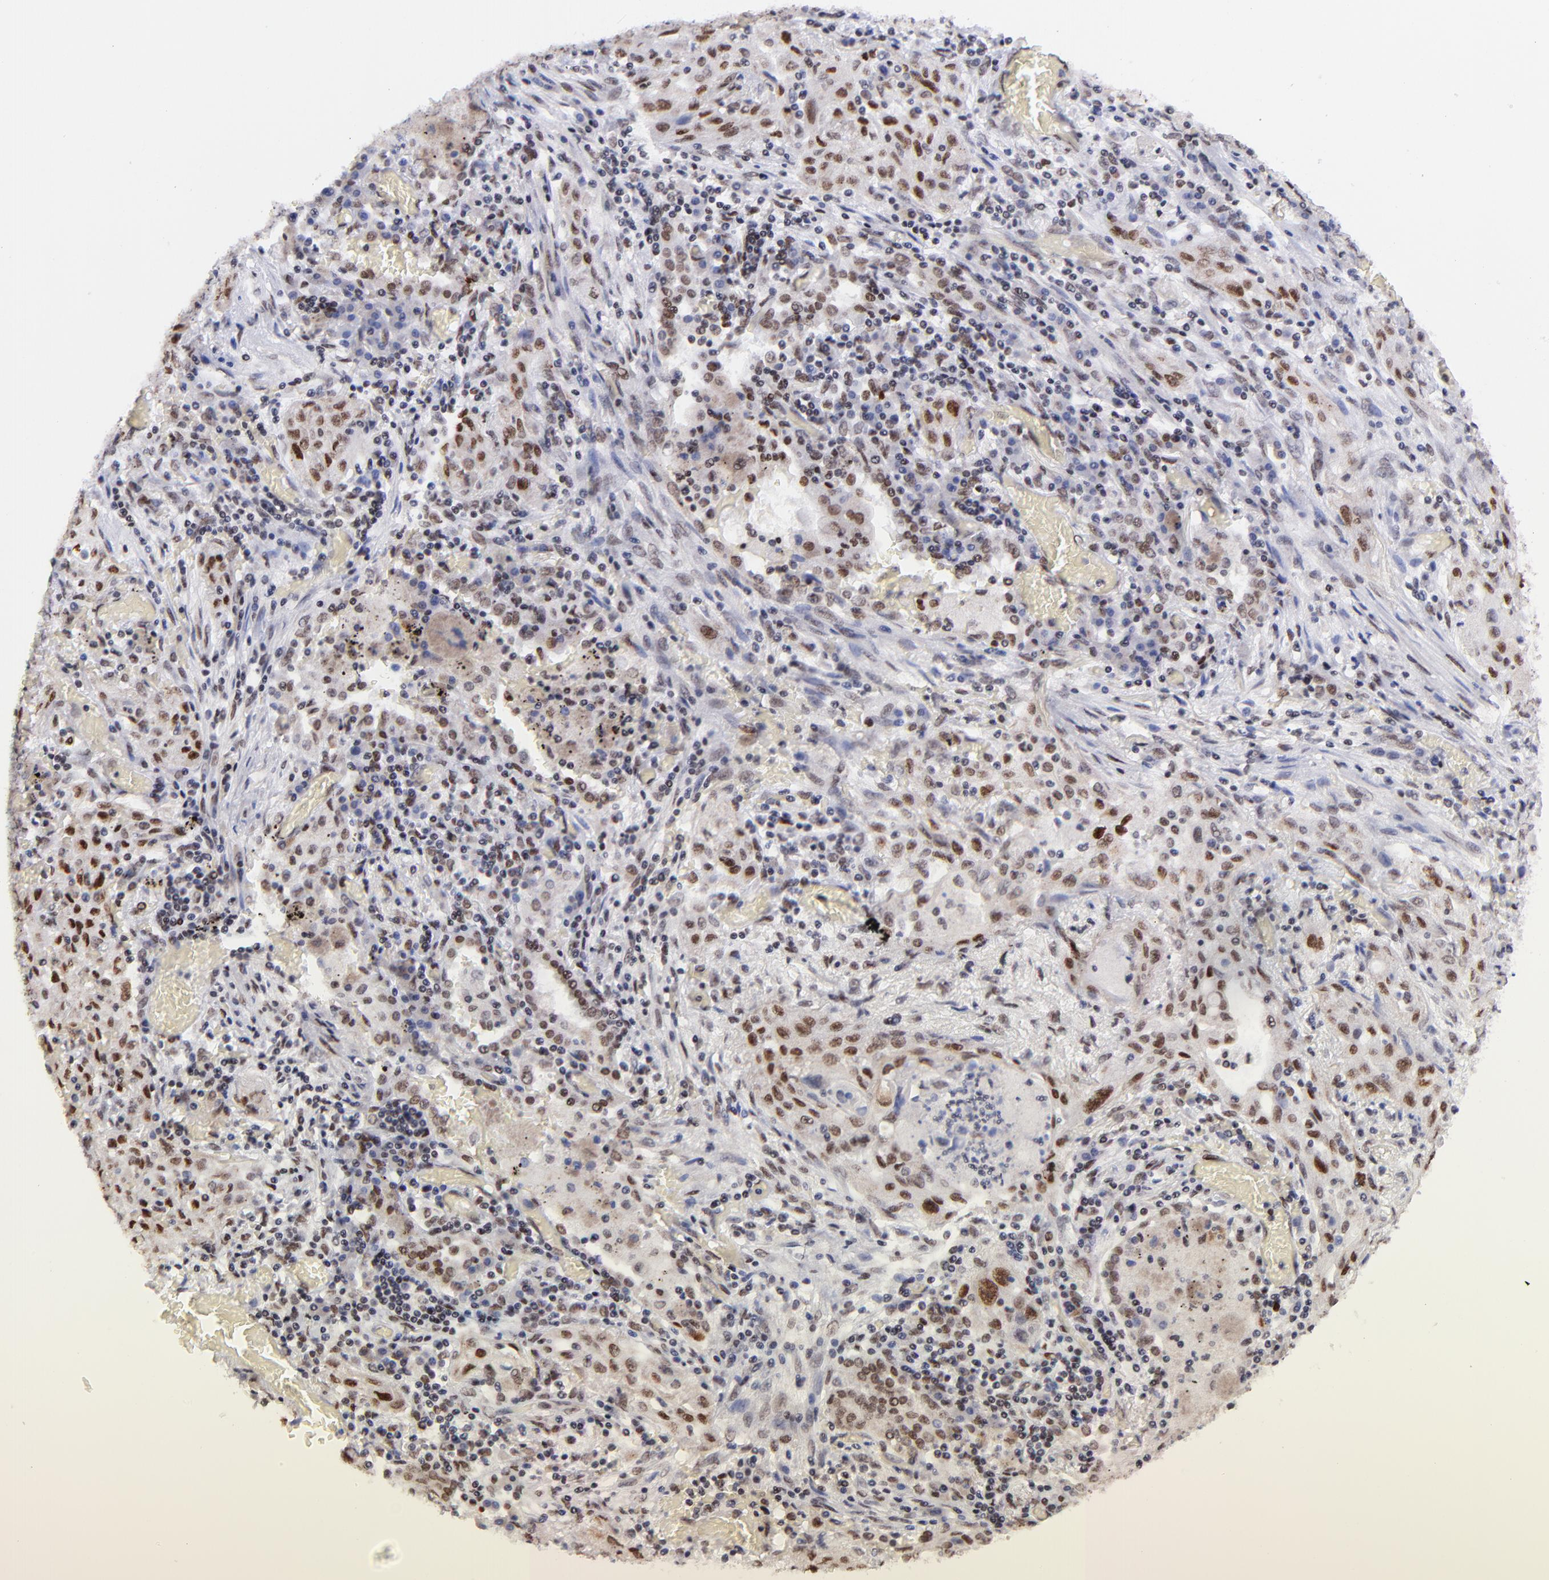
{"staining": {"intensity": "moderate", "quantity": ">75%", "location": "nuclear"}, "tissue": "lung cancer", "cell_type": "Tumor cells", "image_type": "cancer", "snomed": [{"axis": "morphology", "description": "Squamous cell carcinoma, NOS"}, {"axis": "topography", "description": "Lung"}], "caption": "A medium amount of moderate nuclear positivity is identified in about >75% of tumor cells in lung cancer tissue.", "gene": "MIDEAS", "patient": {"sex": "female", "age": 47}}